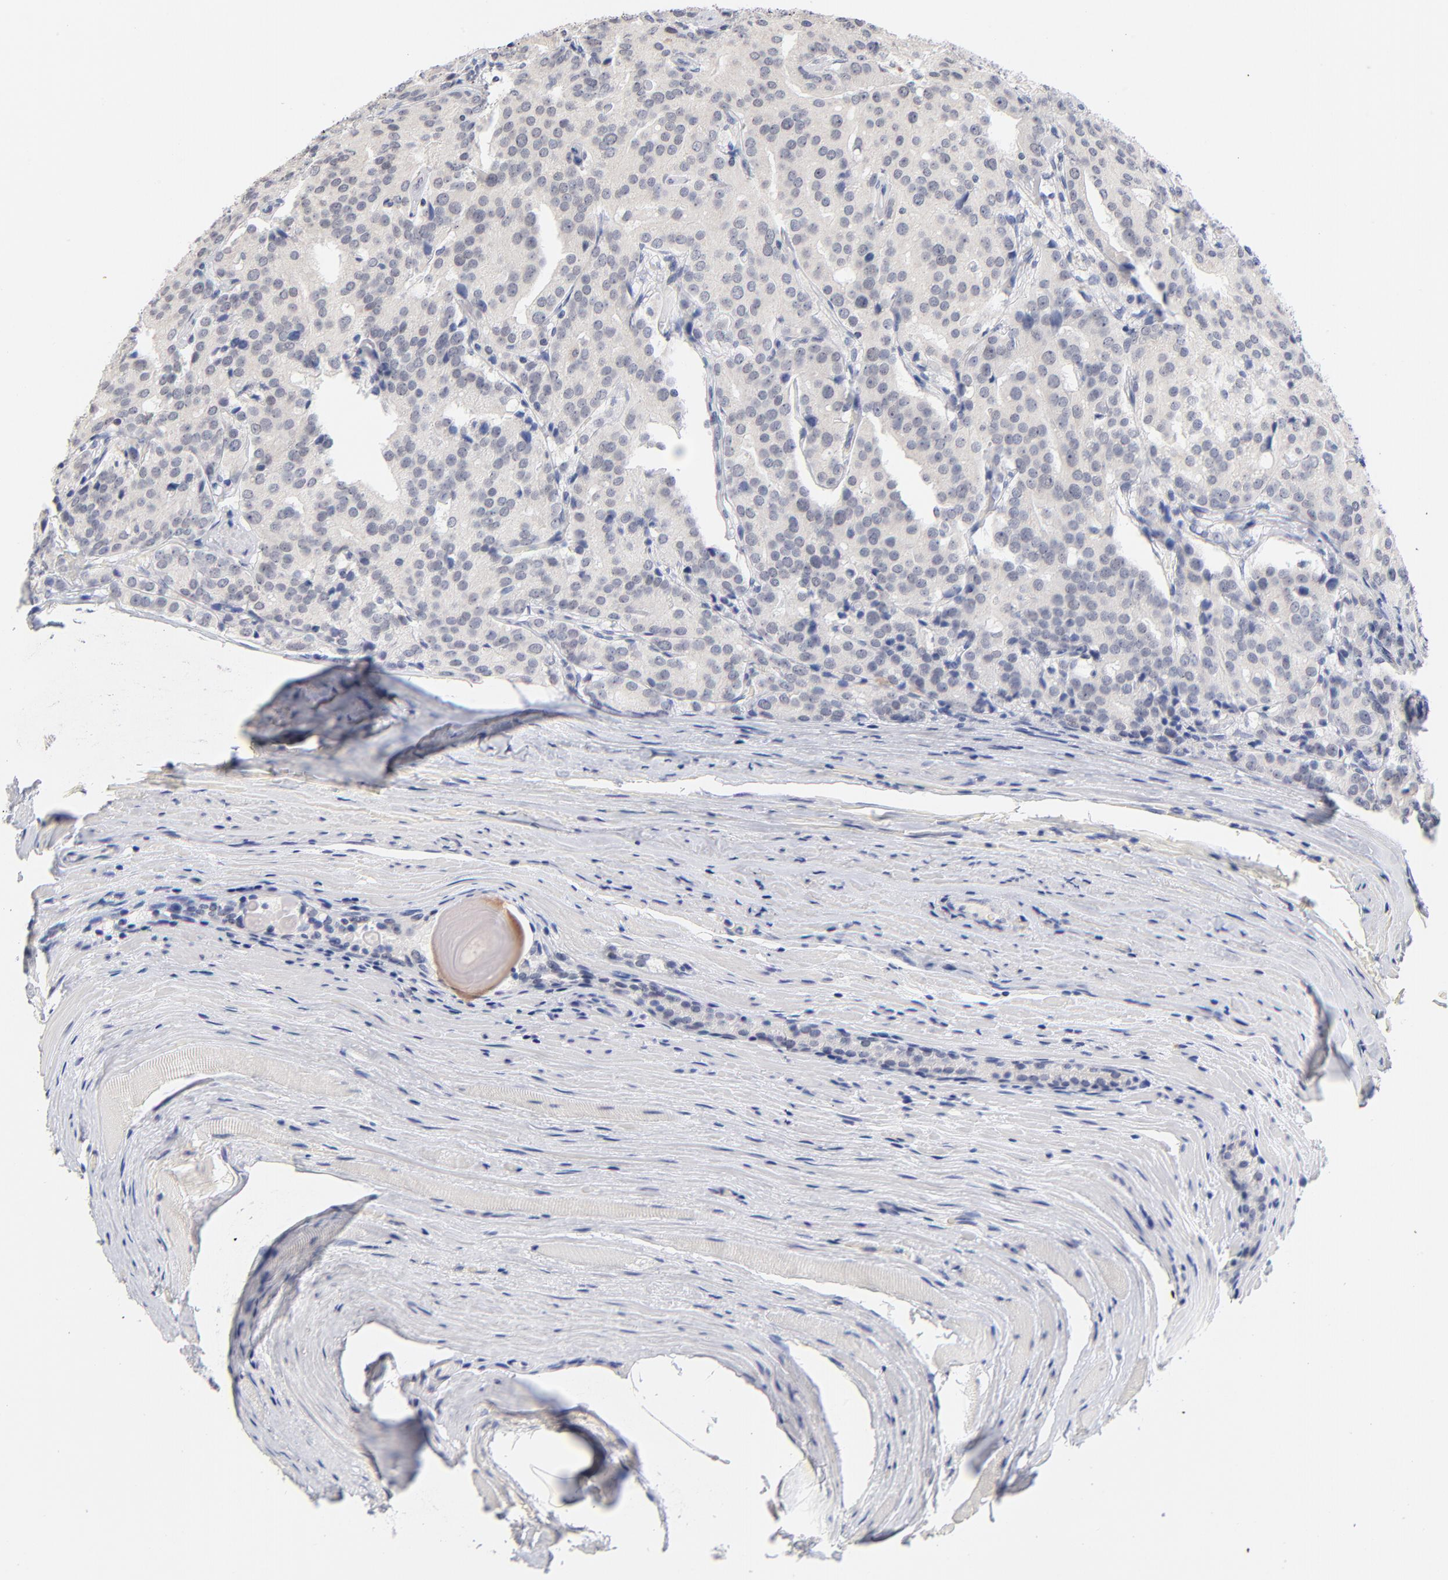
{"staining": {"intensity": "negative", "quantity": "none", "location": "none"}, "tissue": "prostate cancer", "cell_type": "Tumor cells", "image_type": "cancer", "snomed": [{"axis": "morphology", "description": "Adenocarcinoma, Medium grade"}, {"axis": "topography", "description": "Prostate"}], "caption": "IHC photomicrograph of neoplastic tissue: human adenocarcinoma (medium-grade) (prostate) stained with DAB (3,3'-diaminobenzidine) reveals no significant protein positivity in tumor cells. The staining was performed using DAB (3,3'-diaminobenzidine) to visualize the protein expression in brown, while the nuclei were stained in blue with hematoxylin (Magnification: 20x).", "gene": "ORC2", "patient": {"sex": "male", "age": 72}}